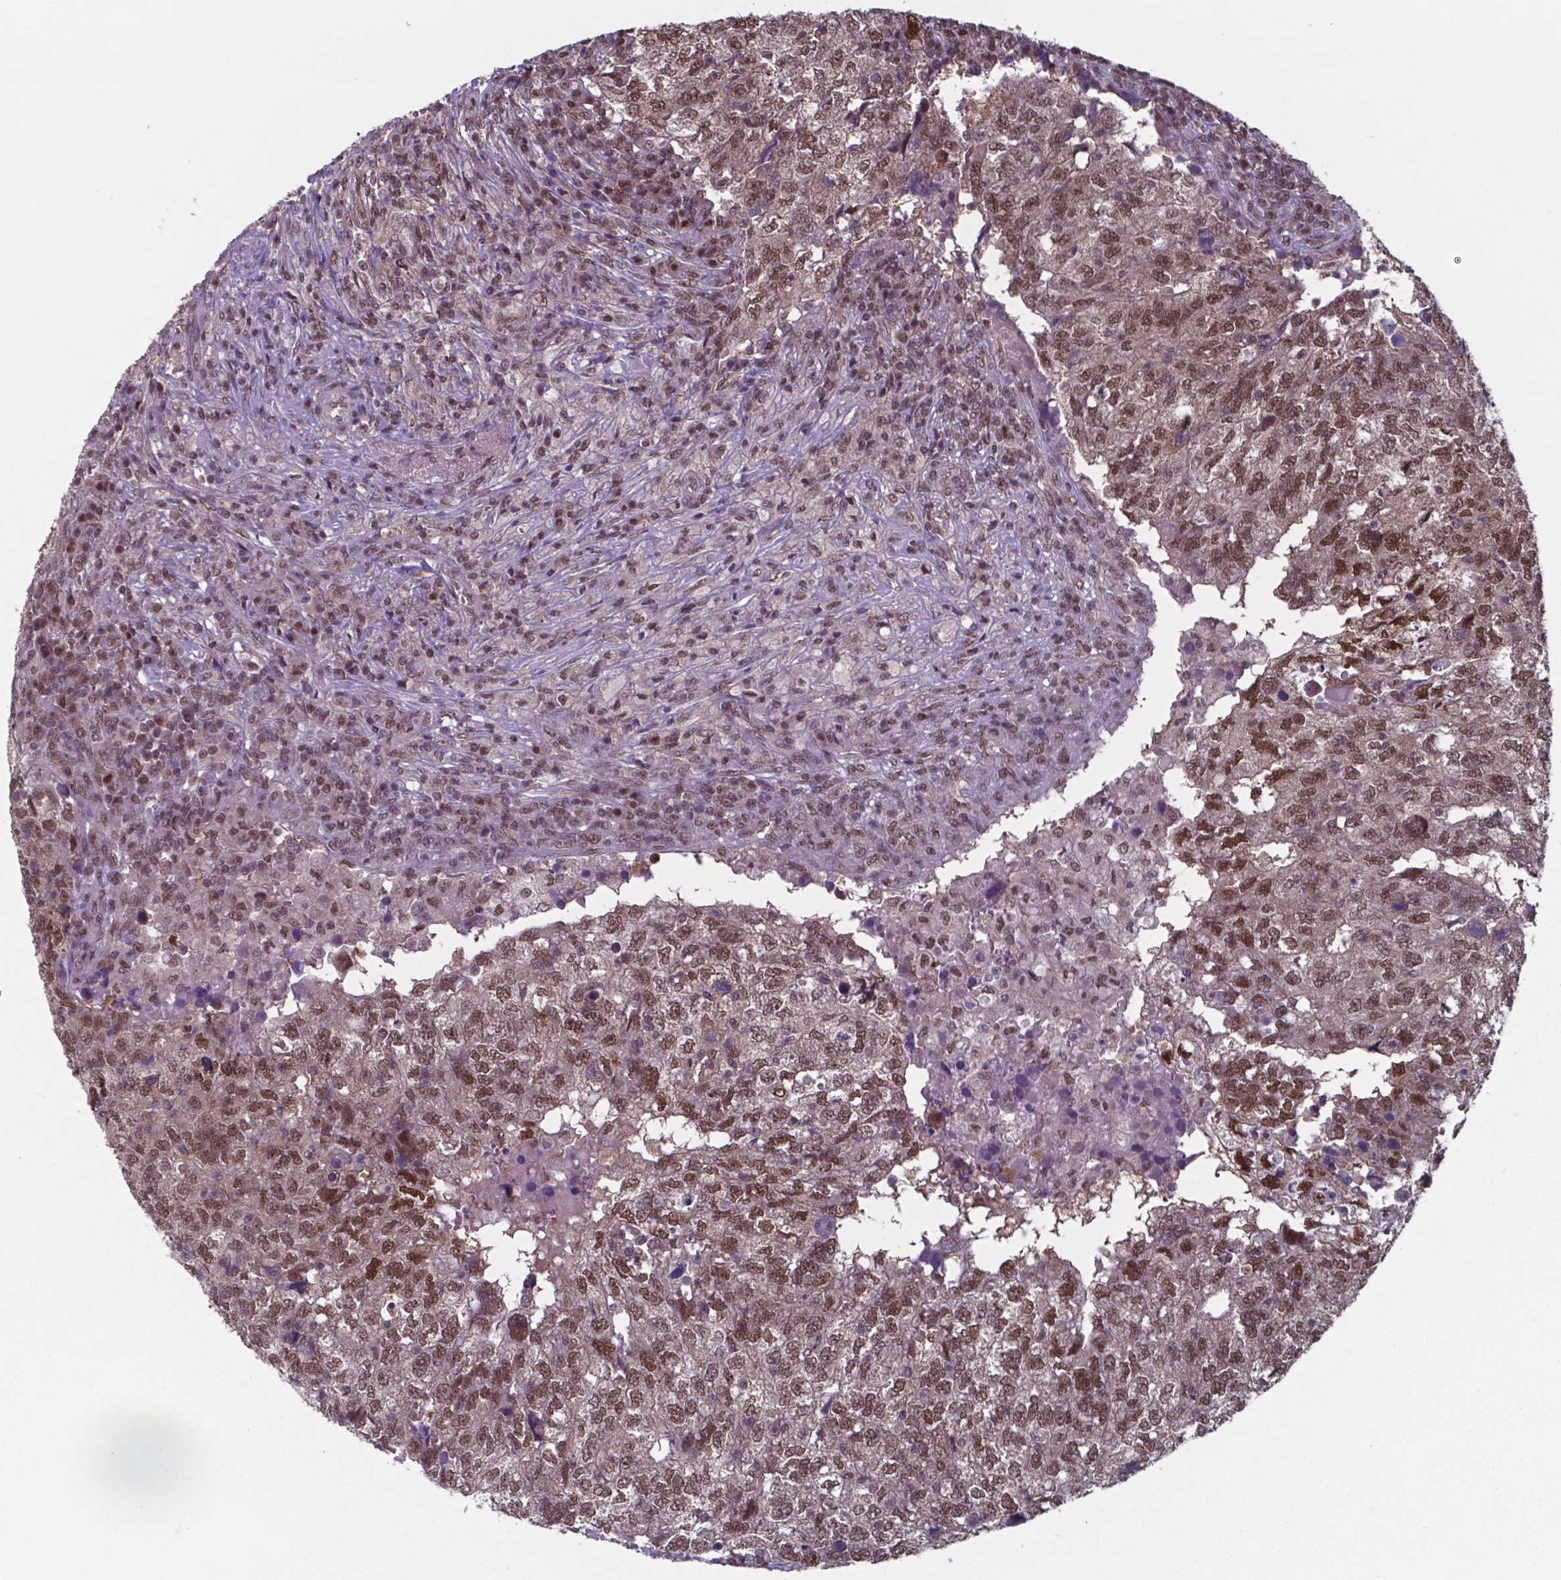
{"staining": {"intensity": "moderate", "quantity": ">75%", "location": "nuclear"}, "tissue": "breast cancer", "cell_type": "Tumor cells", "image_type": "cancer", "snomed": [{"axis": "morphology", "description": "Duct carcinoma"}, {"axis": "topography", "description": "Breast"}], "caption": "IHC micrograph of invasive ductal carcinoma (breast) stained for a protein (brown), which displays medium levels of moderate nuclear positivity in about >75% of tumor cells.", "gene": "UBA1", "patient": {"sex": "female", "age": 30}}